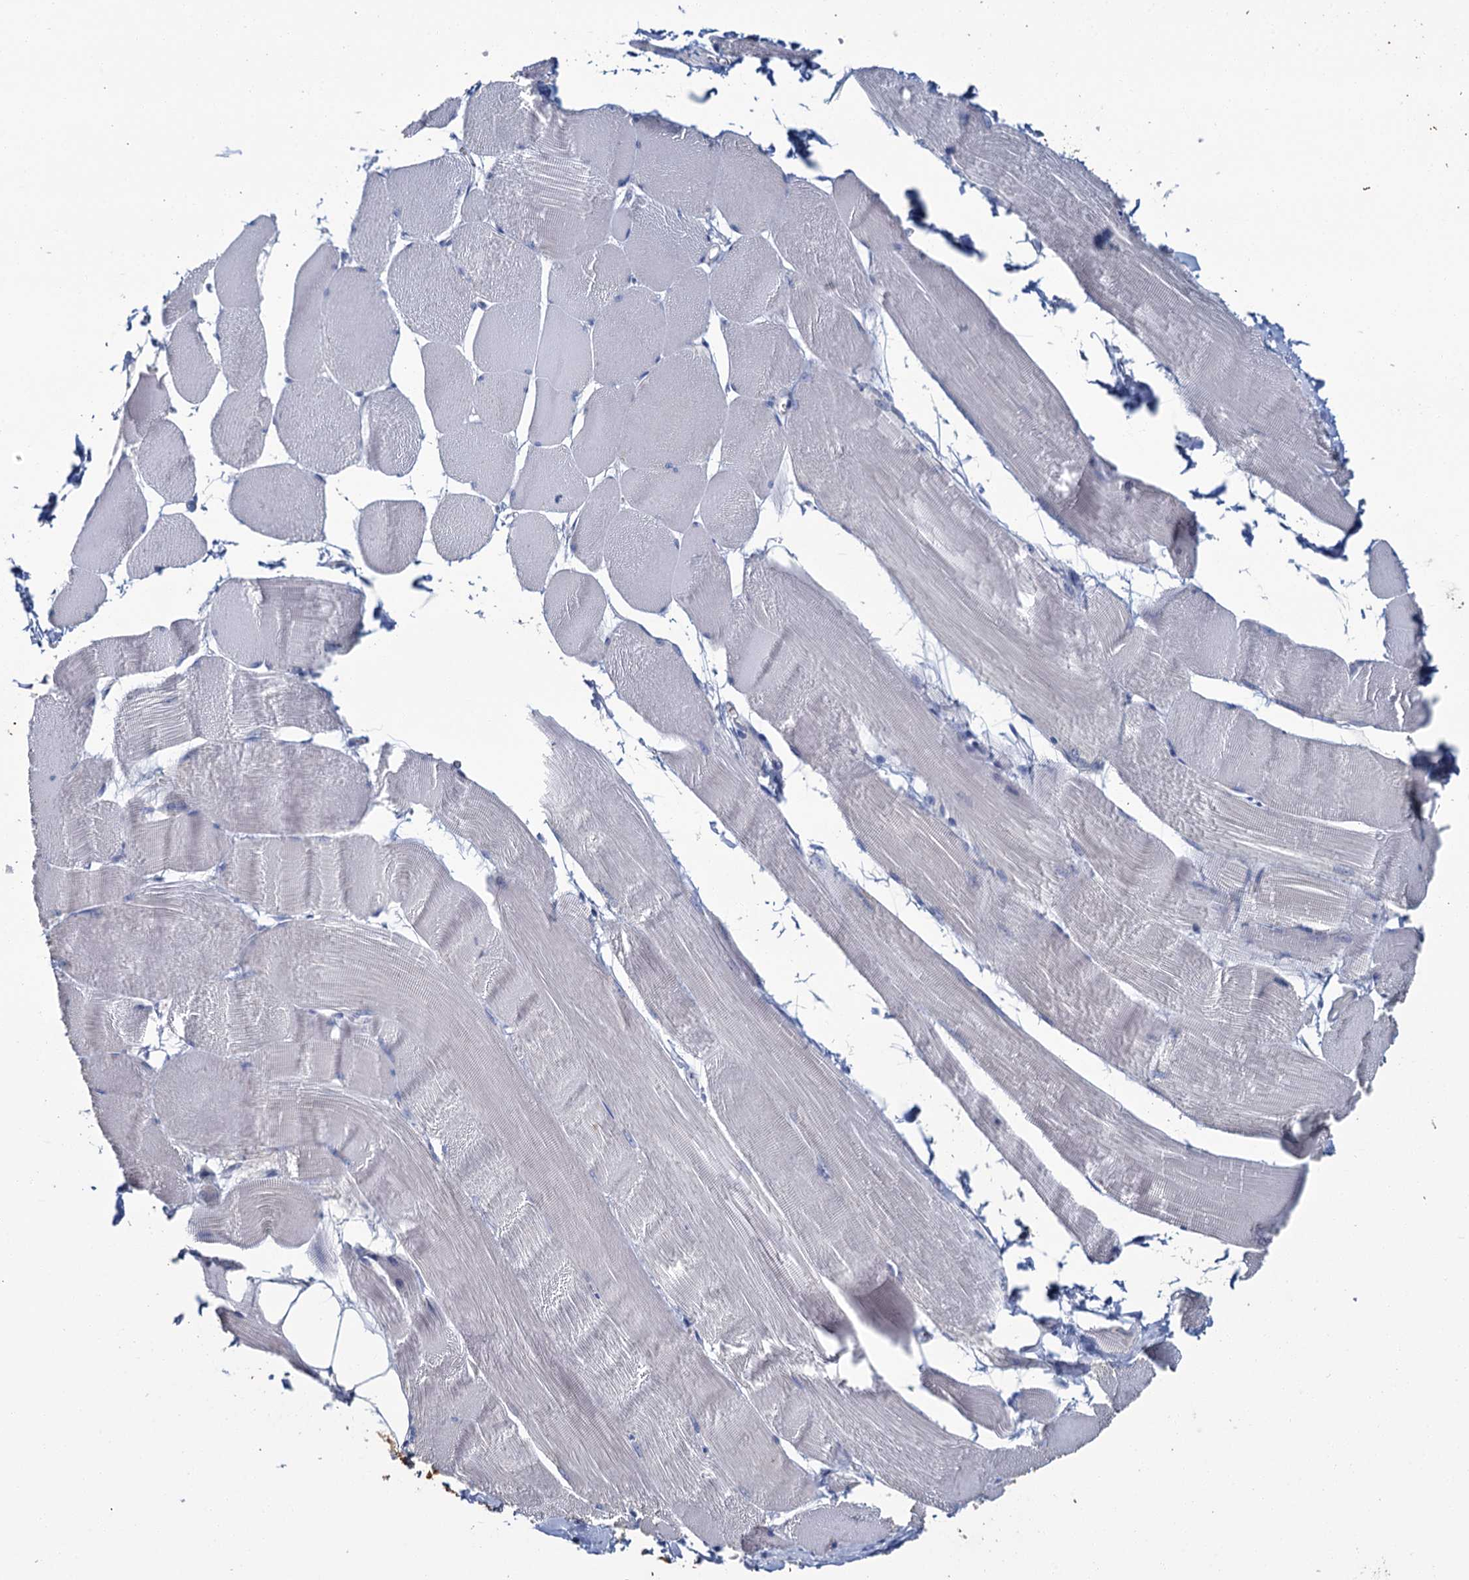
{"staining": {"intensity": "negative", "quantity": "none", "location": "none"}, "tissue": "skeletal muscle", "cell_type": "Myocytes", "image_type": "normal", "snomed": [{"axis": "morphology", "description": "Normal tissue, NOS"}, {"axis": "morphology", "description": "Basal cell carcinoma"}, {"axis": "topography", "description": "Skeletal muscle"}], "caption": "Immunohistochemical staining of unremarkable human skeletal muscle shows no significant expression in myocytes.", "gene": "SNCB", "patient": {"sex": "female", "age": 64}}